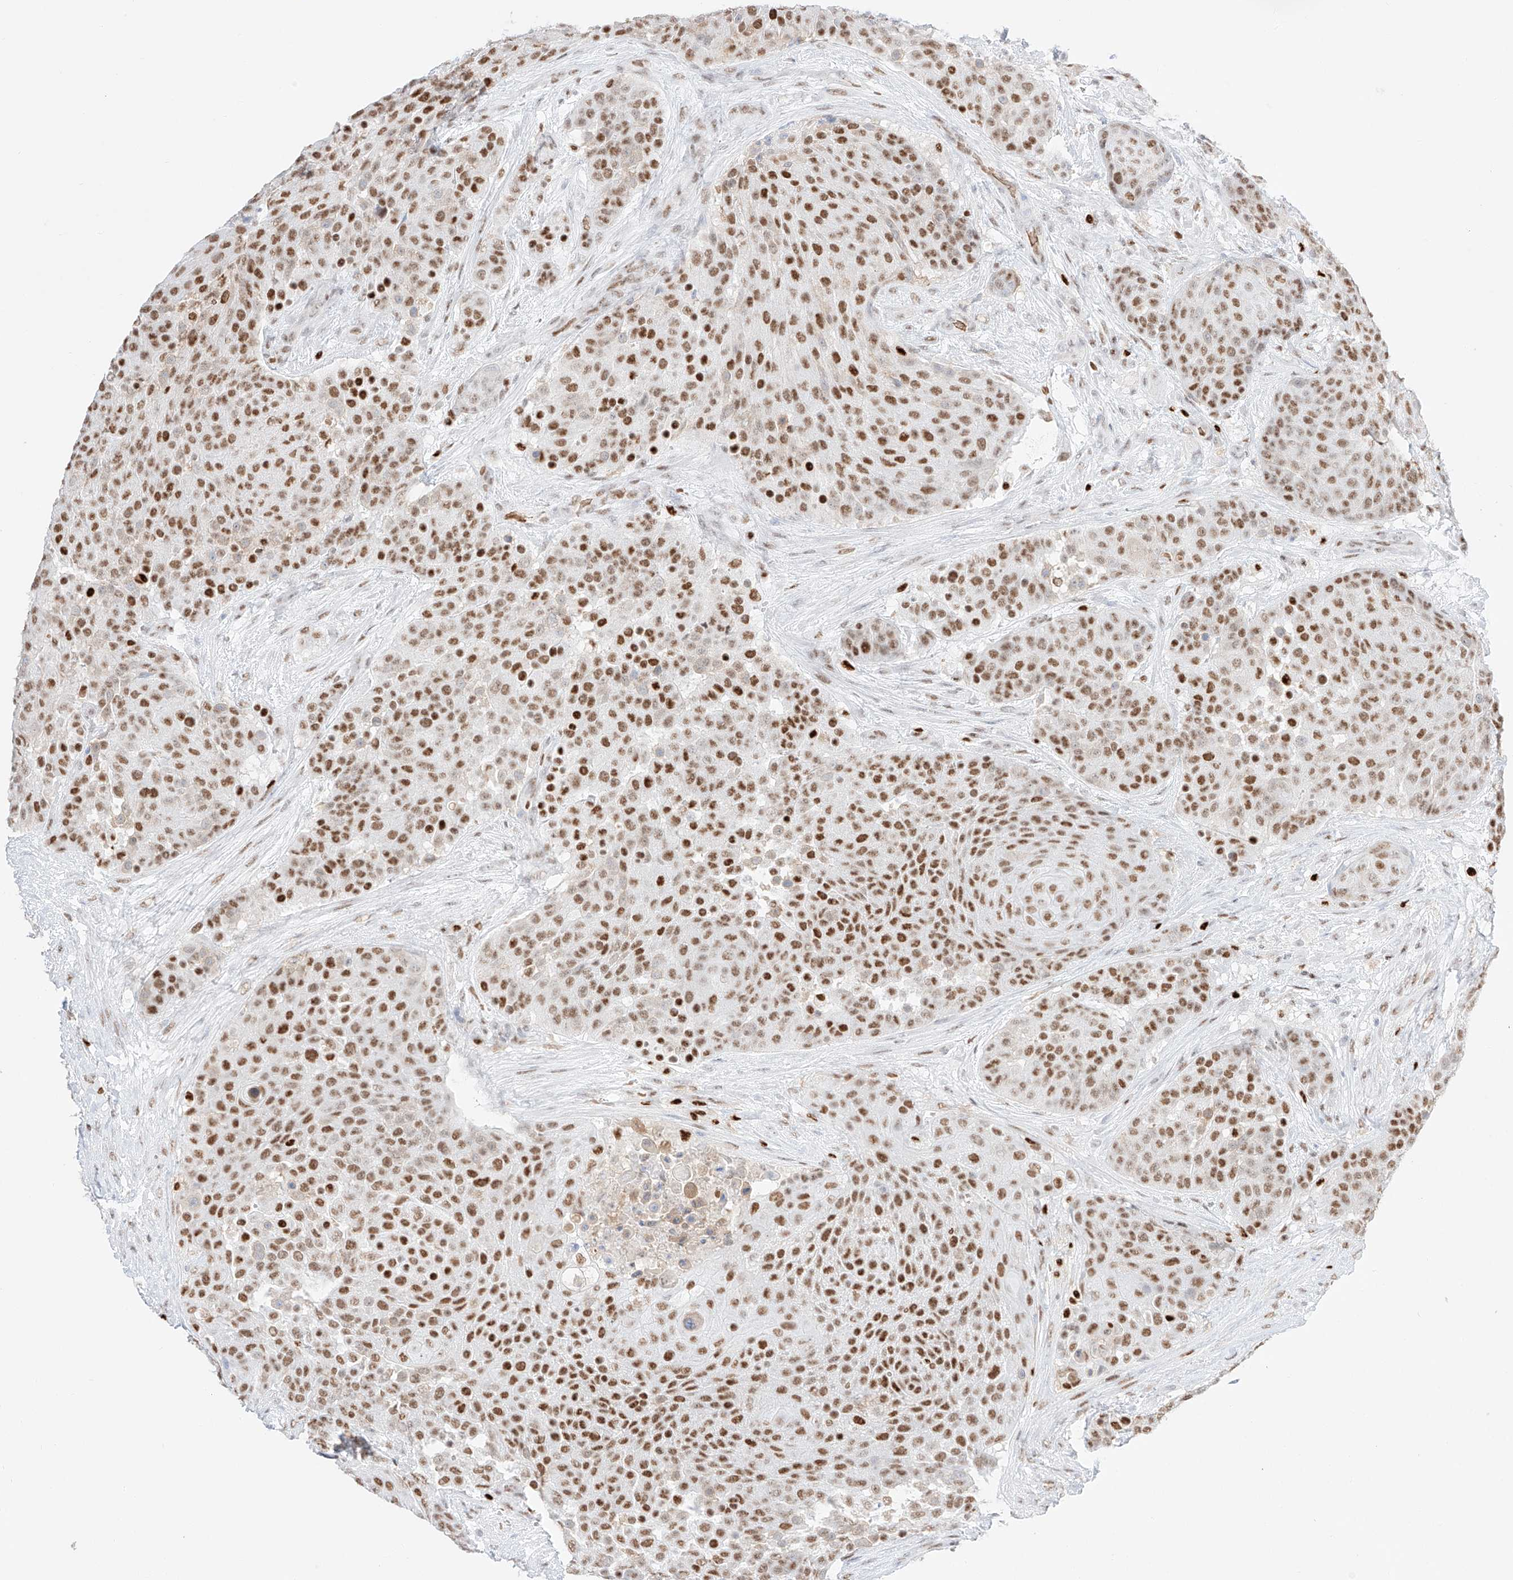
{"staining": {"intensity": "strong", "quantity": ">75%", "location": "nuclear"}, "tissue": "urothelial cancer", "cell_type": "Tumor cells", "image_type": "cancer", "snomed": [{"axis": "morphology", "description": "Urothelial carcinoma, High grade"}, {"axis": "topography", "description": "Urinary bladder"}], "caption": "Human urothelial cancer stained with a protein marker displays strong staining in tumor cells.", "gene": "APIP", "patient": {"sex": "female", "age": 63}}